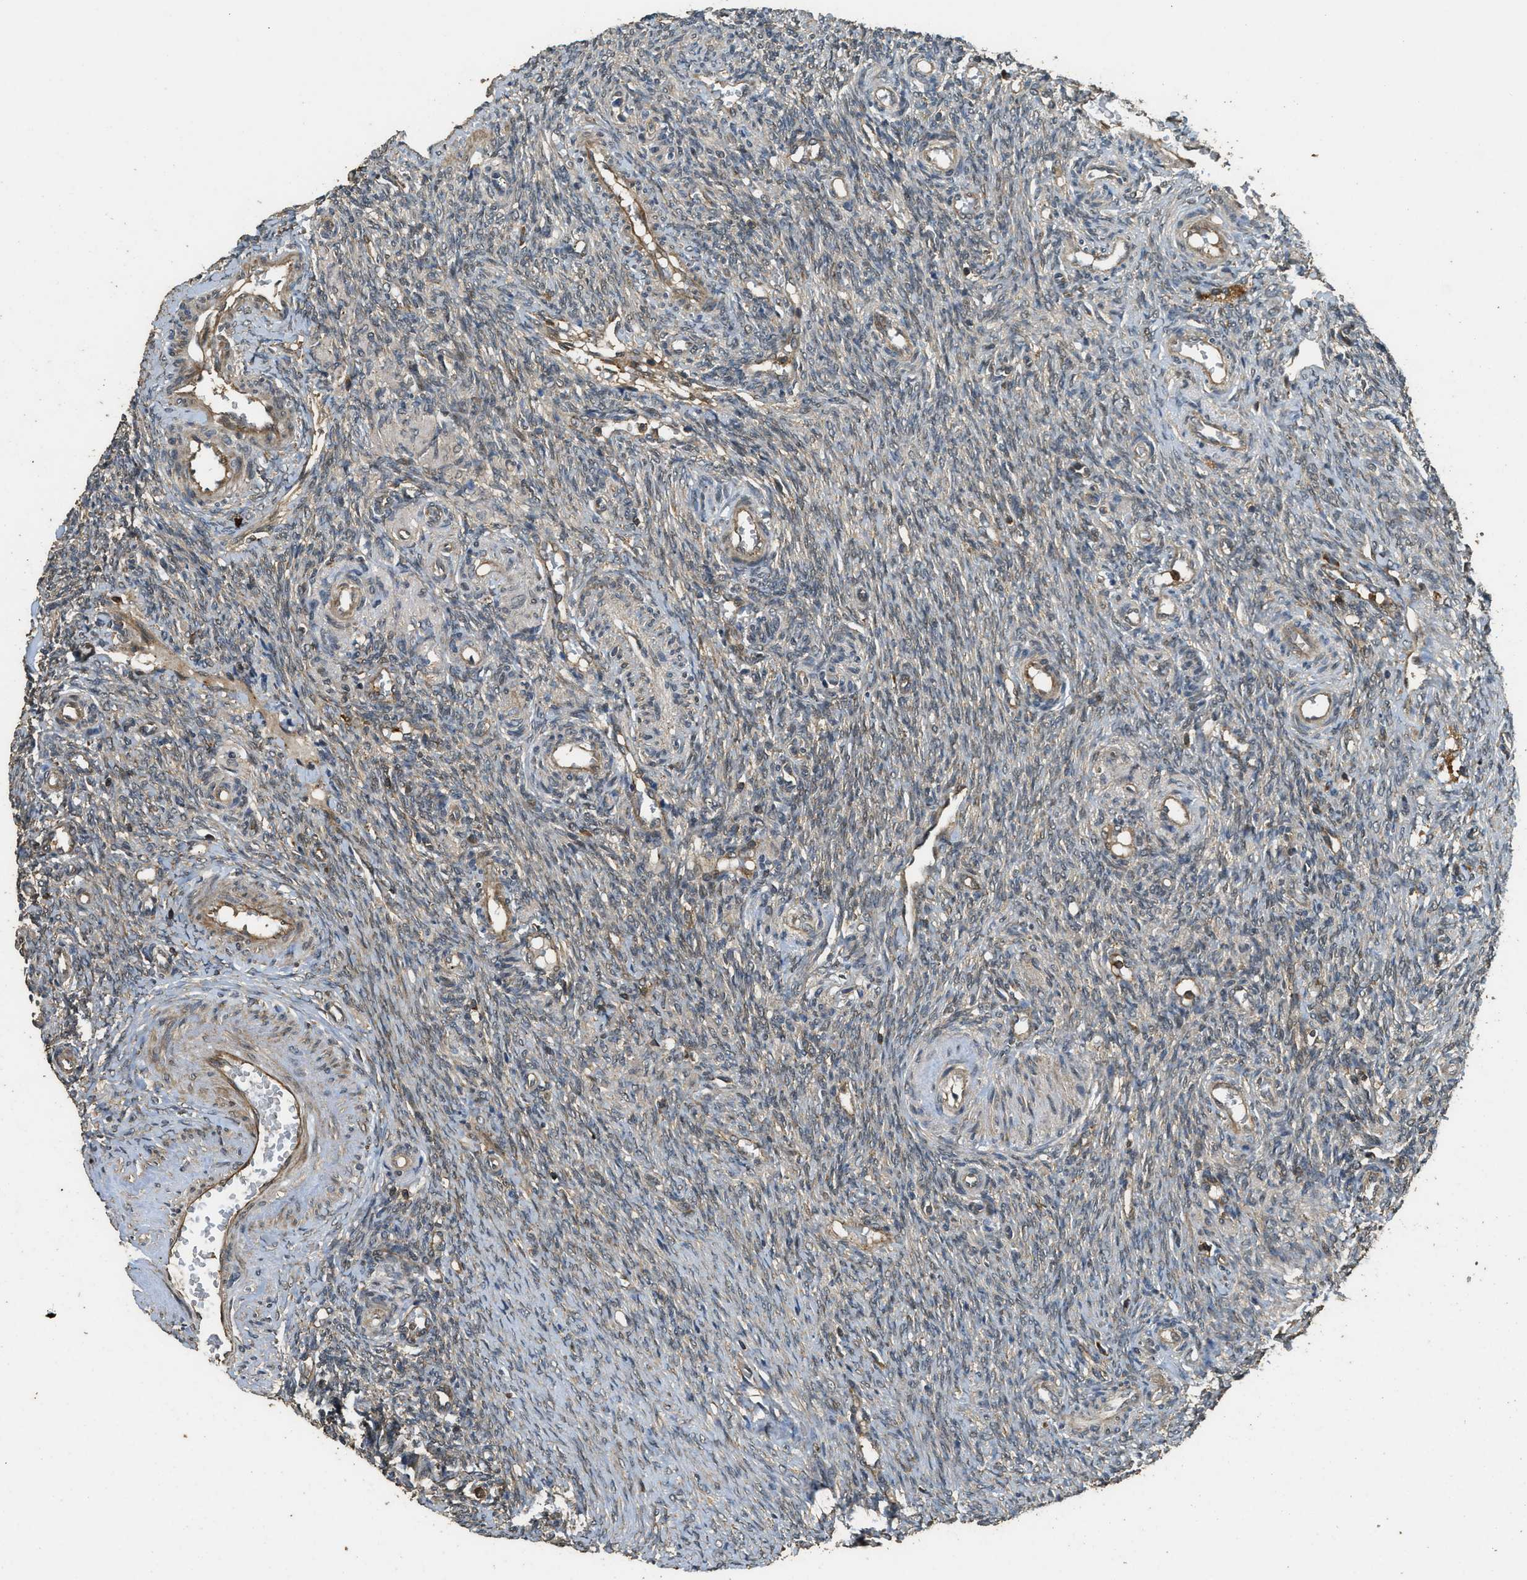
{"staining": {"intensity": "moderate", "quantity": "25%-75%", "location": "cytoplasmic/membranous"}, "tissue": "ovary", "cell_type": "Ovarian stroma cells", "image_type": "normal", "snomed": [{"axis": "morphology", "description": "Normal tissue, NOS"}, {"axis": "topography", "description": "Ovary"}], "caption": "Immunohistochemical staining of benign ovary shows moderate cytoplasmic/membranous protein staining in approximately 25%-75% of ovarian stroma cells.", "gene": "PPP6R3", "patient": {"sex": "female", "age": 41}}